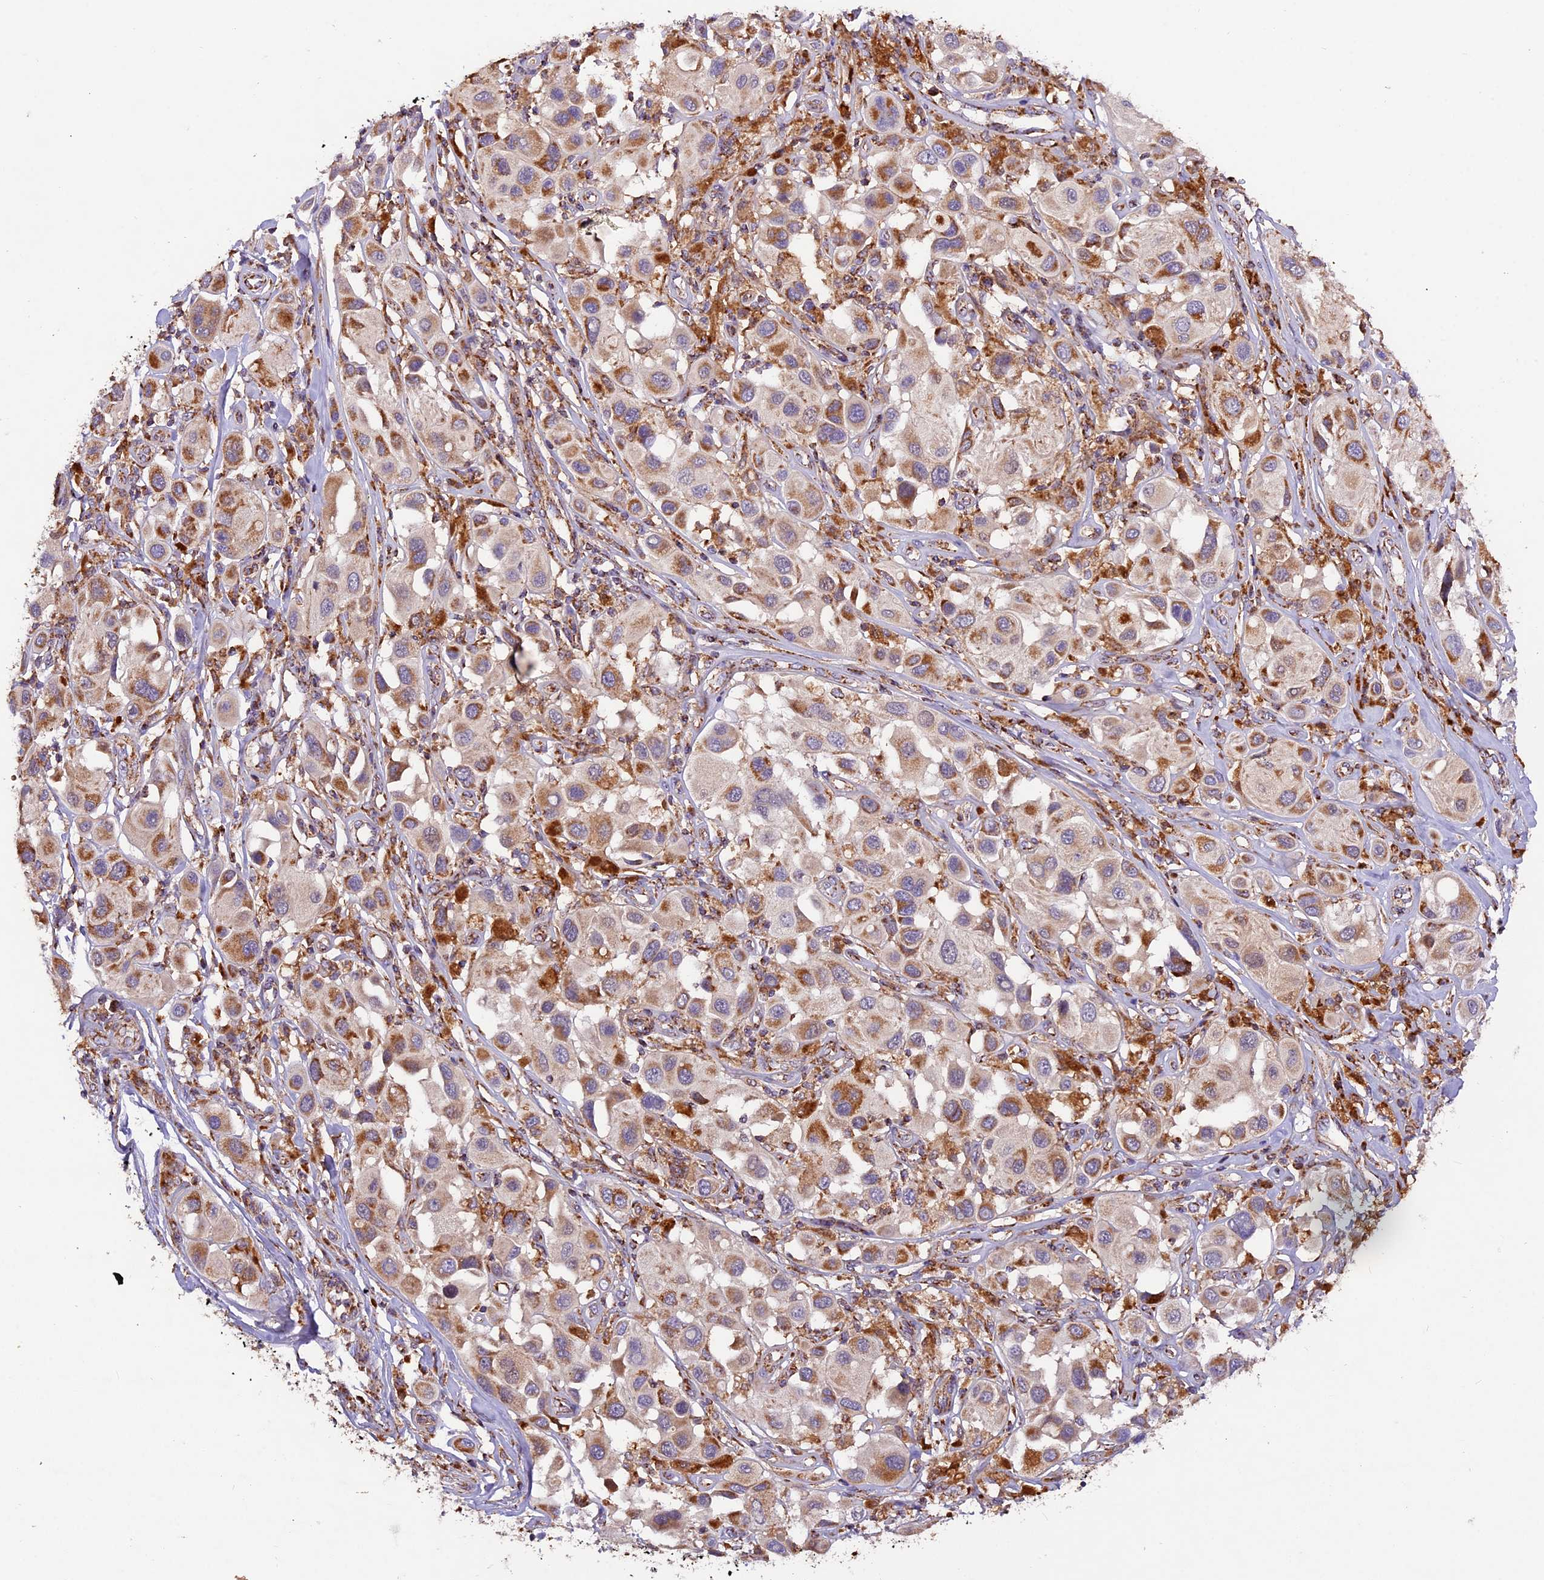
{"staining": {"intensity": "moderate", "quantity": ">75%", "location": "cytoplasmic/membranous"}, "tissue": "melanoma", "cell_type": "Tumor cells", "image_type": "cancer", "snomed": [{"axis": "morphology", "description": "Malignant melanoma, Metastatic site"}, {"axis": "topography", "description": "Skin"}], "caption": "Protein staining of melanoma tissue shows moderate cytoplasmic/membranous positivity in approximately >75% of tumor cells.", "gene": "NDUFA8", "patient": {"sex": "male", "age": 41}}